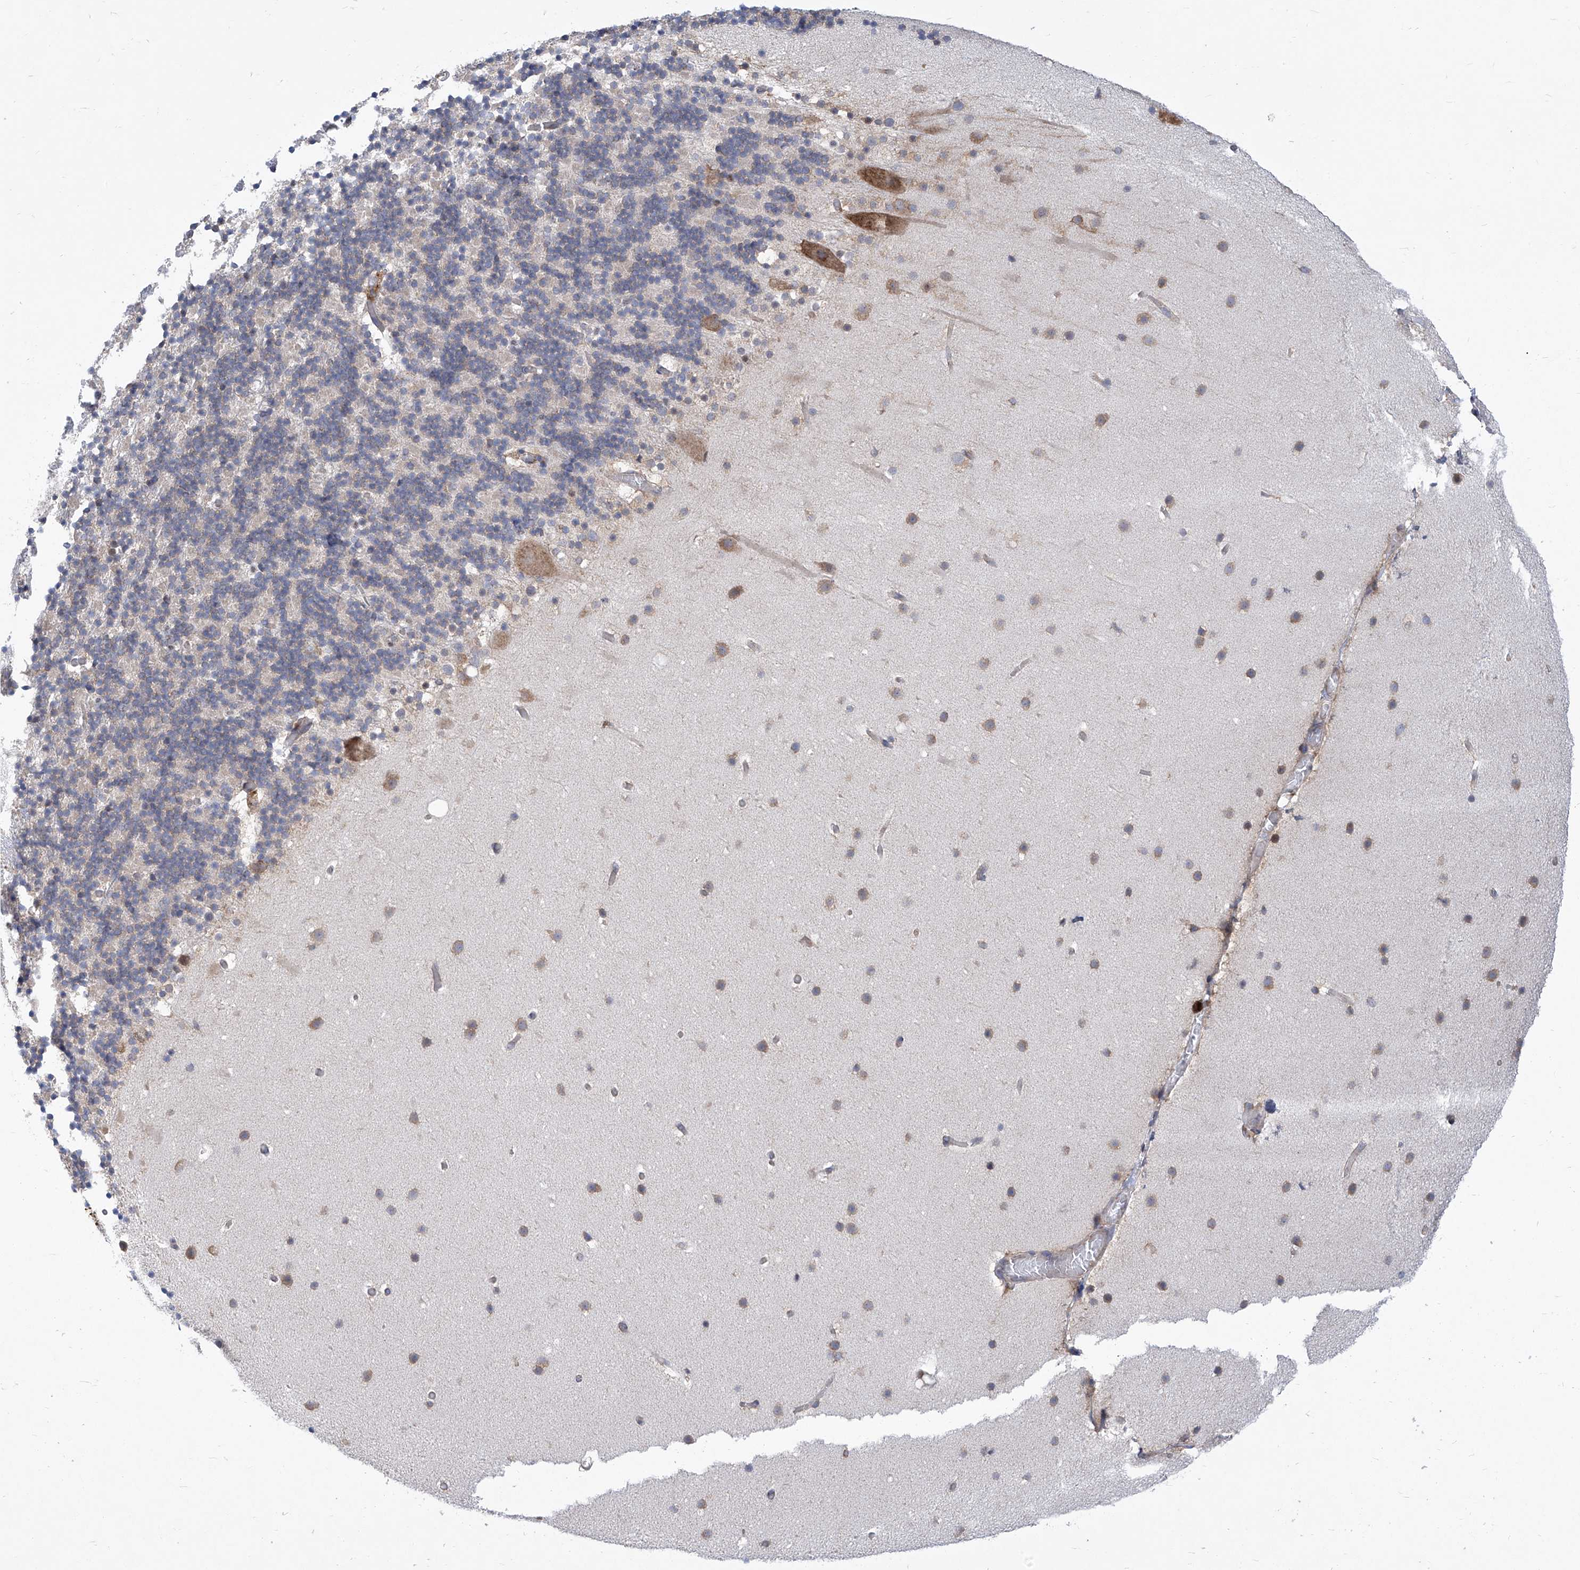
{"staining": {"intensity": "negative", "quantity": "none", "location": "none"}, "tissue": "cerebellum", "cell_type": "Cells in granular layer", "image_type": "normal", "snomed": [{"axis": "morphology", "description": "Normal tissue, NOS"}, {"axis": "topography", "description": "Cerebellum"}], "caption": "IHC photomicrograph of normal cerebellum: human cerebellum stained with DAB (3,3'-diaminobenzidine) displays no significant protein expression in cells in granular layer. Nuclei are stained in blue.", "gene": "EIF3M", "patient": {"sex": "male", "age": 57}}